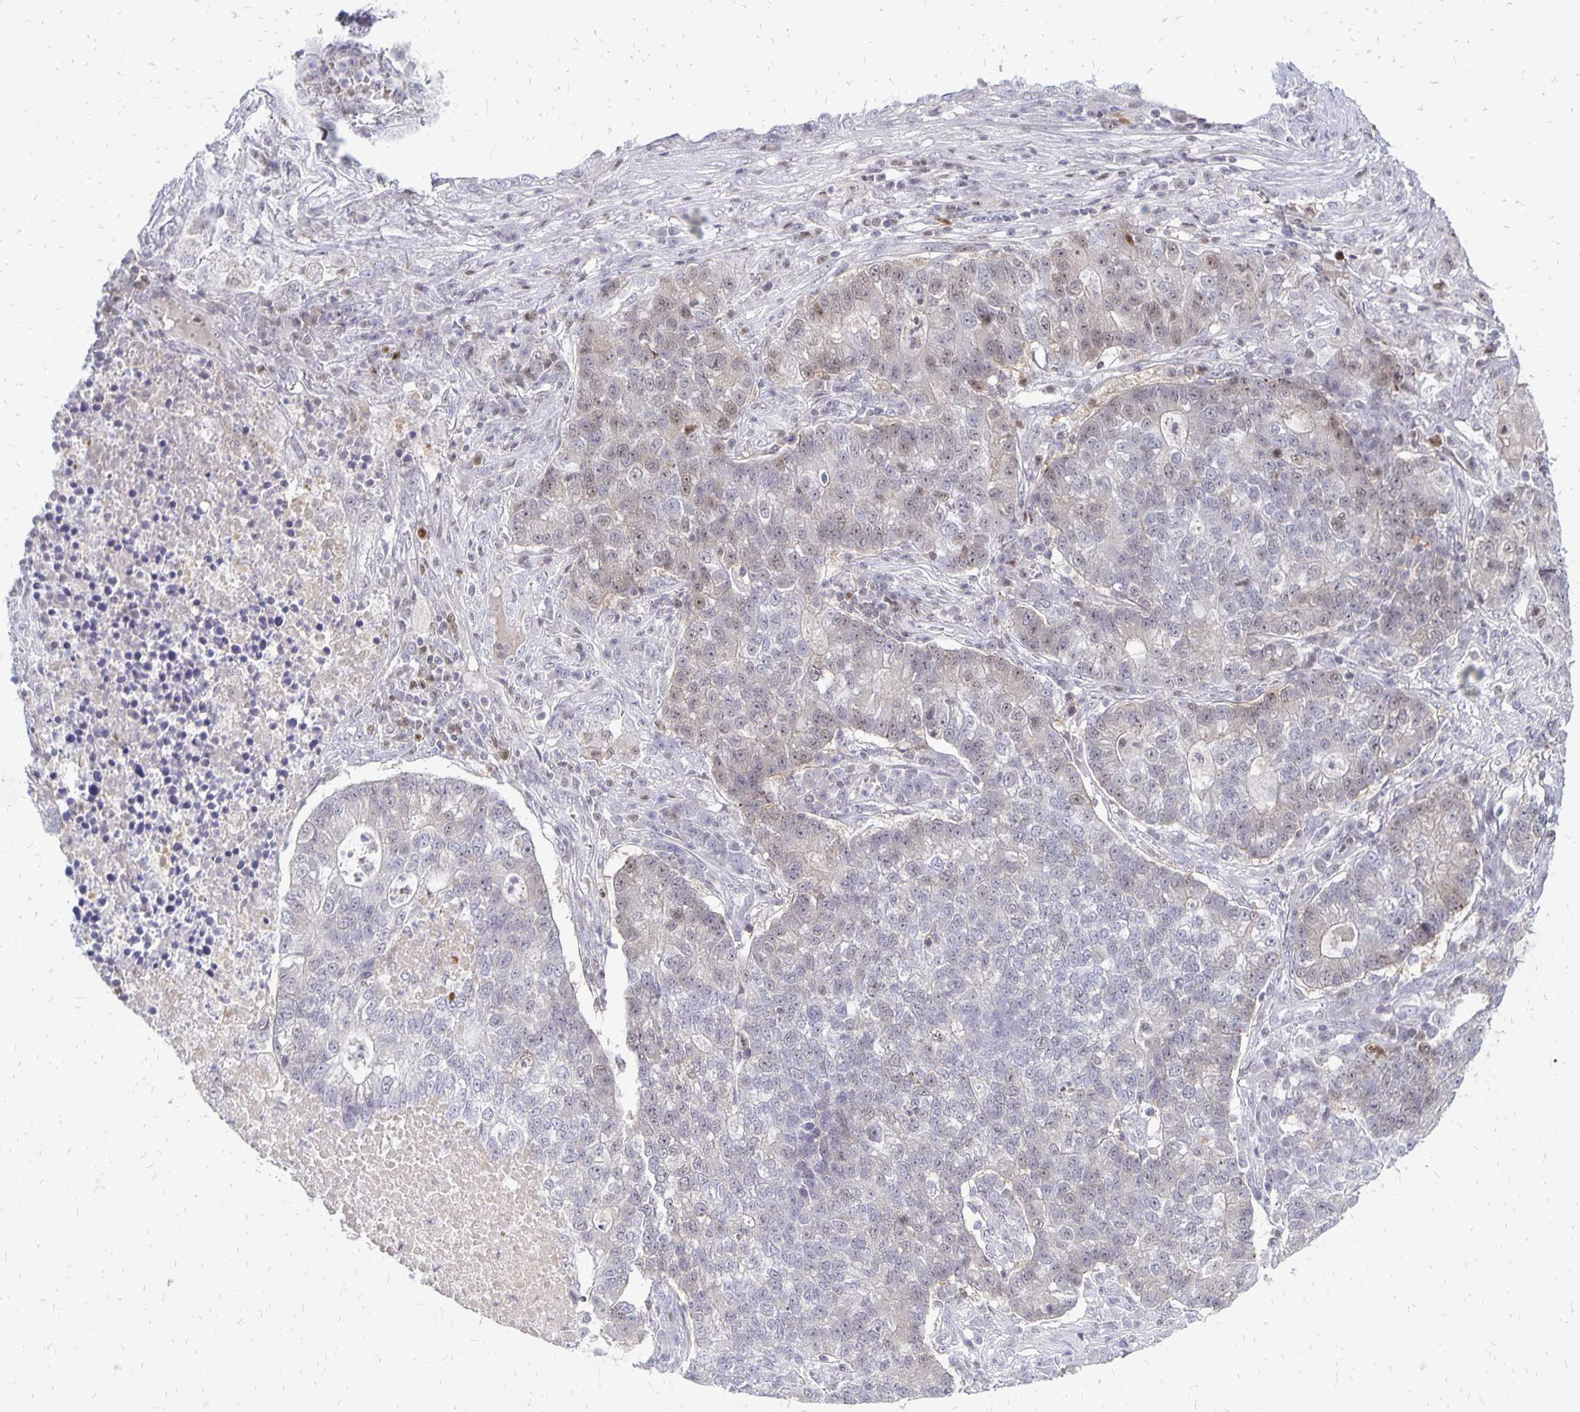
{"staining": {"intensity": "weak", "quantity": "<25%", "location": "nuclear"}, "tissue": "lung cancer", "cell_type": "Tumor cells", "image_type": "cancer", "snomed": [{"axis": "morphology", "description": "Adenocarcinoma, NOS"}, {"axis": "topography", "description": "Lung"}], "caption": "Immunohistochemistry of human adenocarcinoma (lung) shows no expression in tumor cells.", "gene": "DCK", "patient": {"sex": "male", "age": 57}}